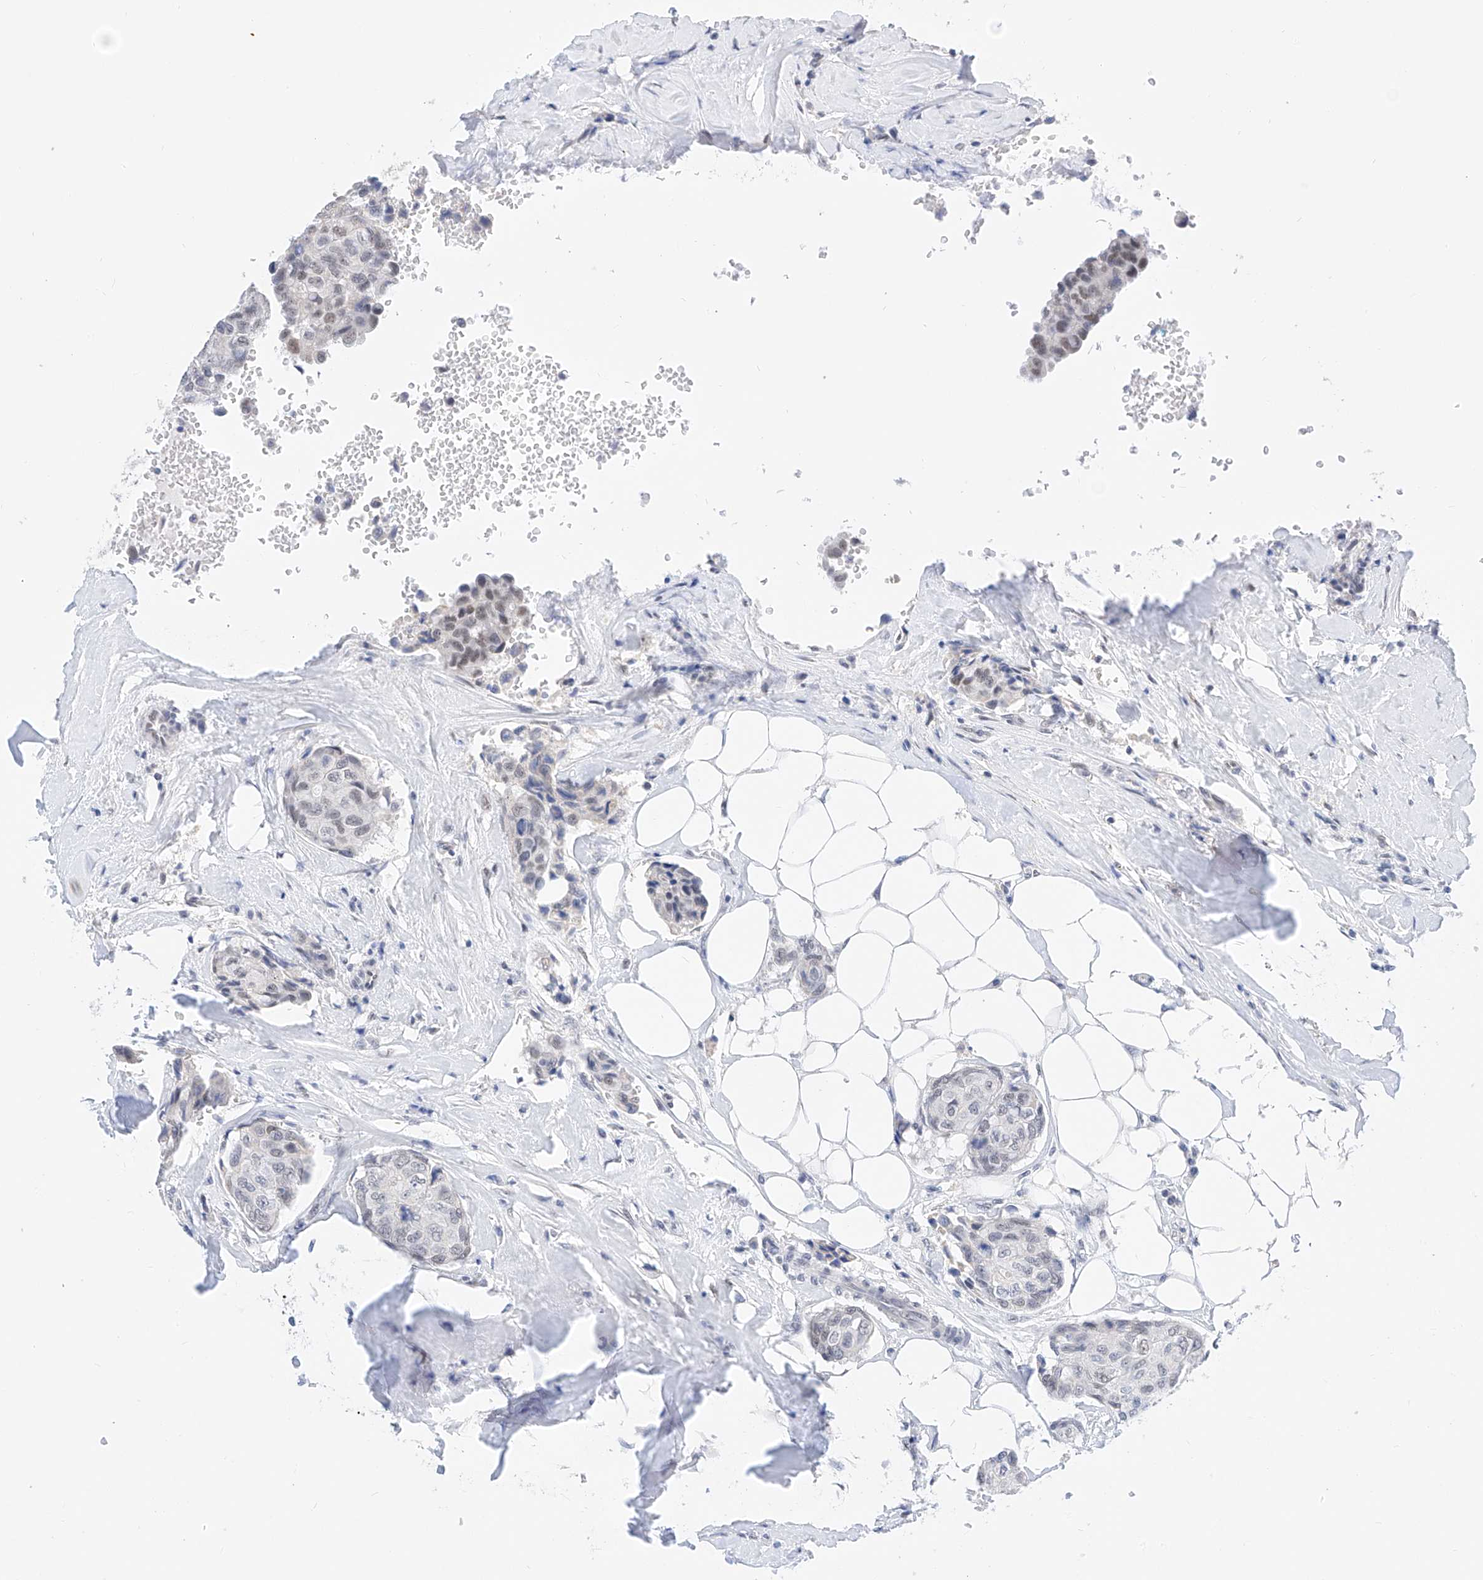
{"staining": {"intensity": "weak", "quantity": "<25%", "location": "nuclear"}, "tissue": "breast cancer", "cell_type": "Tumor cells", "image_type": "cancer", "snomed": [{"axis": "morphology", "description": "Duct carcinoma"}, {"axis": "topography", "description": "Breast"}], "caption": "Micrograph shows no significant protein positivity in tumor cells of breast cancer (intraductal carcinoma).", "gene": "KCNJ1", "patient": {"sex": "female", "age": 80}}